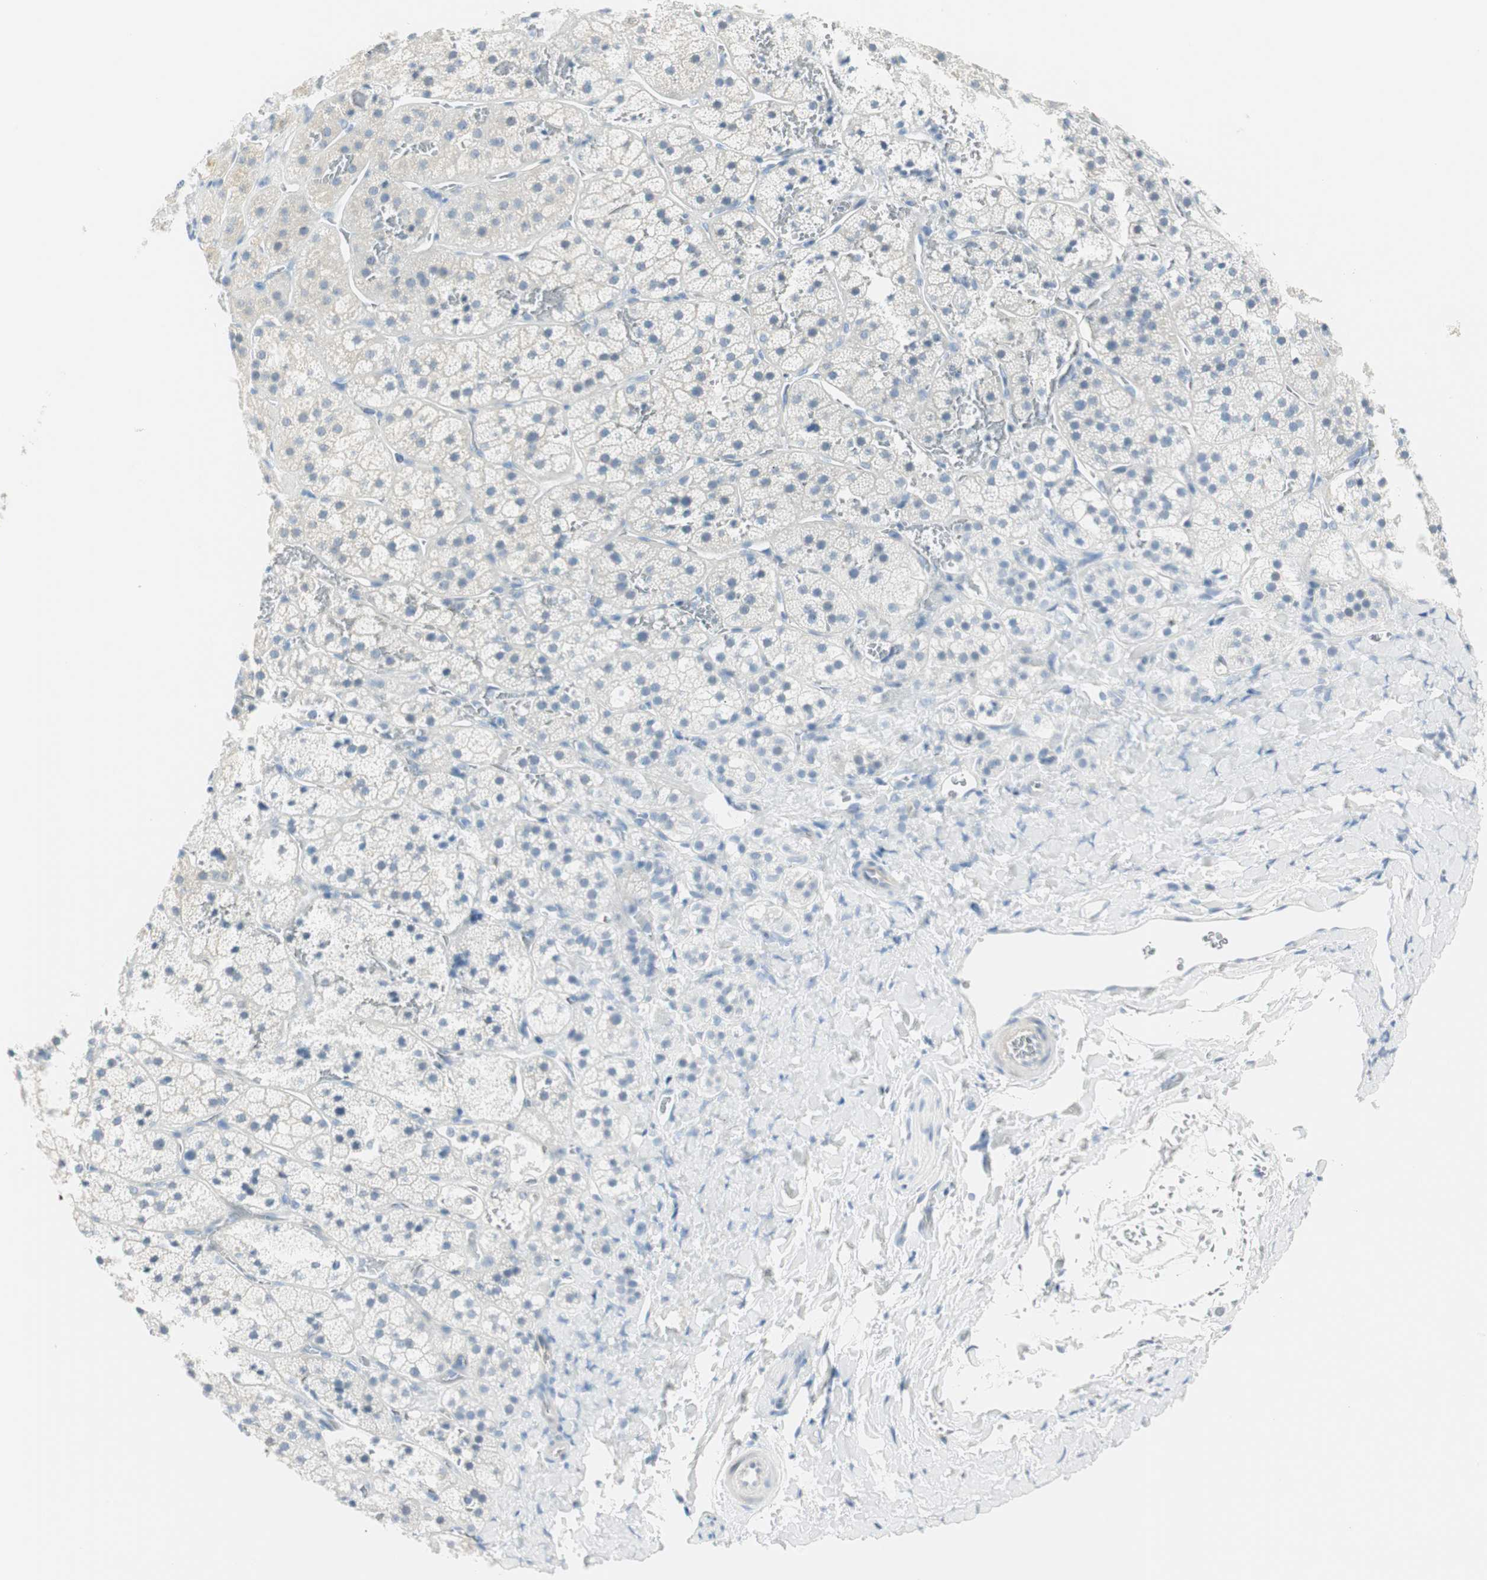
{"staining": {"intensity": "negative", "quantity": "none", "location": "none"}, "tissue": "adrenal gland", "cell_type": "Glandular cells", "image_type": "normal", "snomed": [{"axis": "morphology", "description": "Normal tissue, NOS"}, {"axis": "topography", "description": "Adrenal gland"}], "caption": "Immunohistochemistry (IHC) micrograph of unremarkable adrenal gland stained for a protein (brown), which shows no expression in glandular cells.", "gene": "MLLT10", "patient": {"sex": "female", "age": 44}}